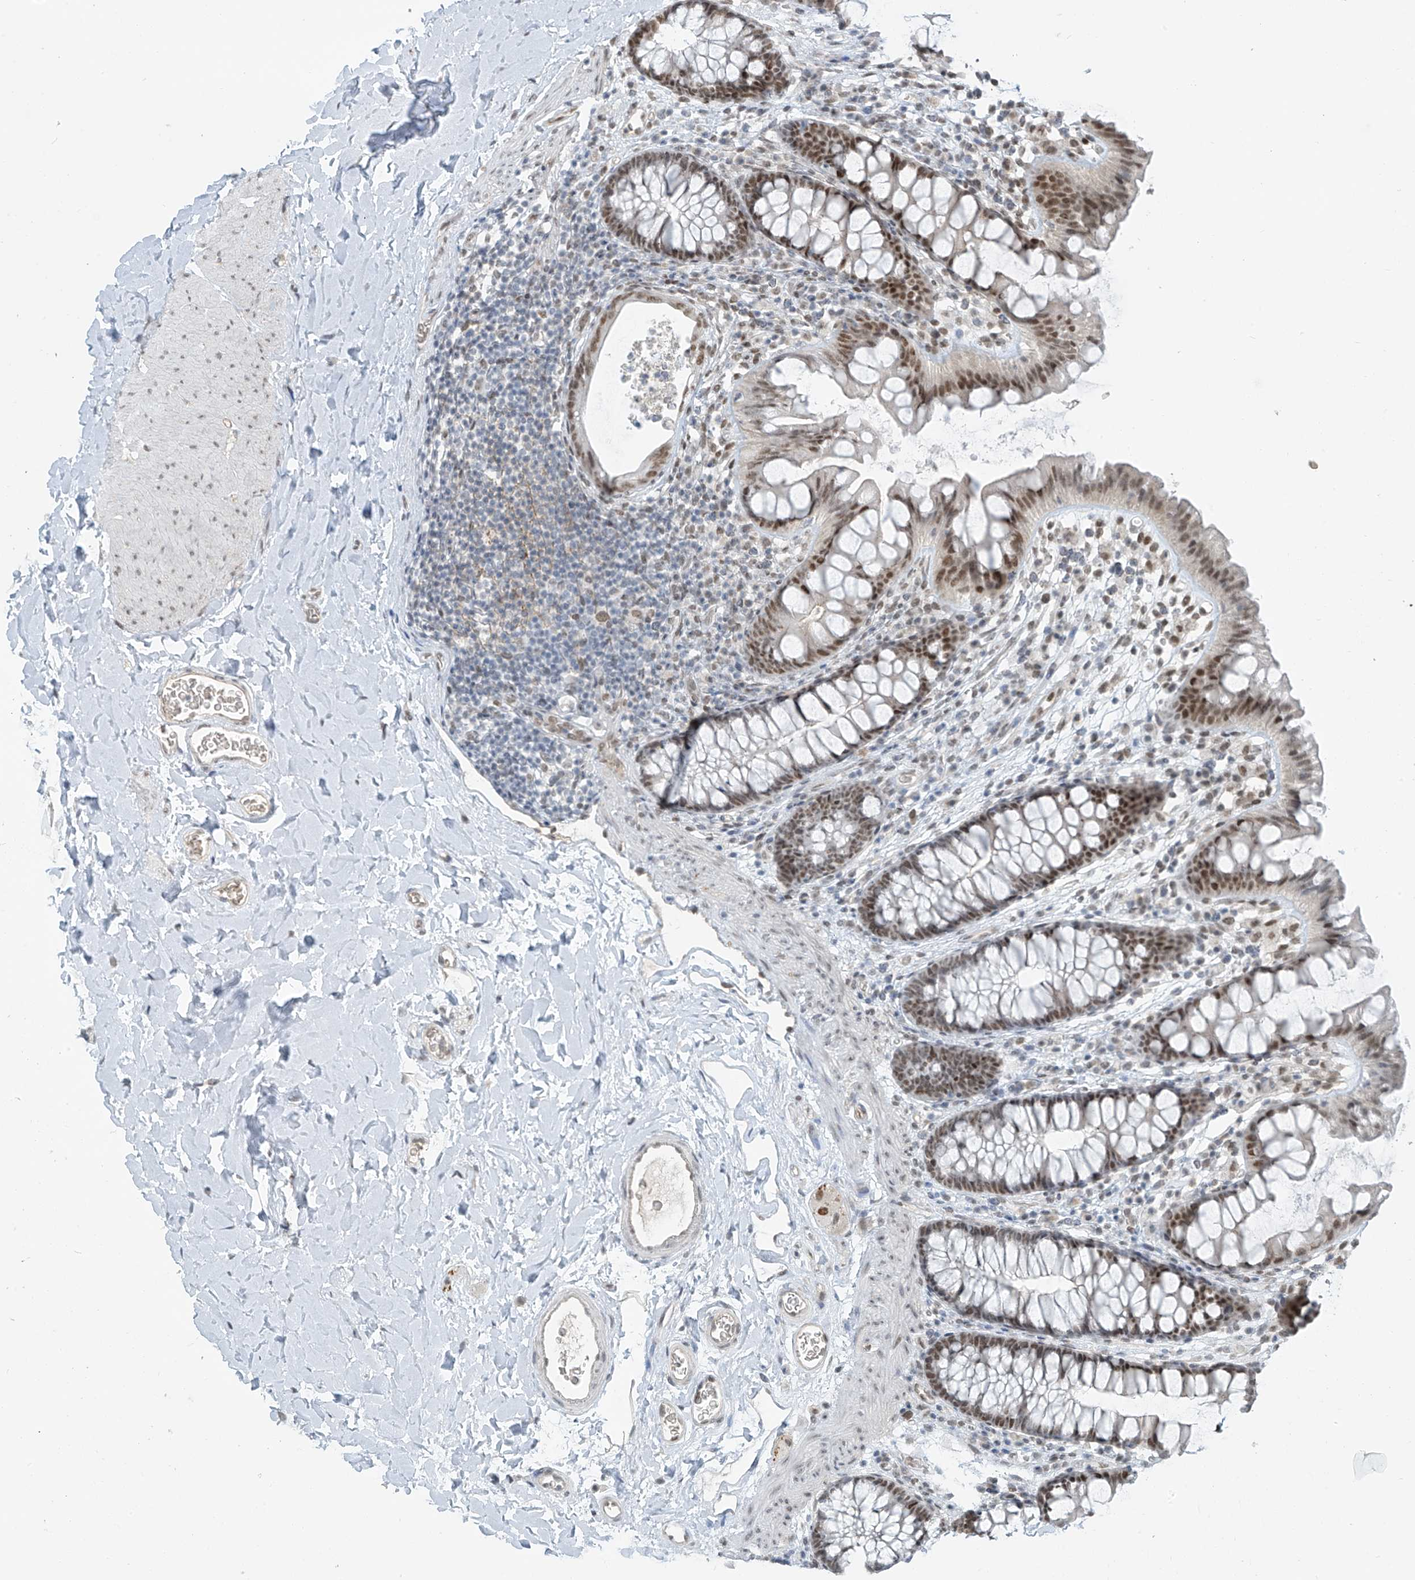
{"staining": {"intensity": "weak", "quantity": "25%-75%", "location": "cytoplasmic/membranous"}, "tissue": "colon", "cell_type": "Endothelial cells", "image_type": "normal", "snomed": [{"axis": "morphology", "description": "Normal tissue, NOS"}, {"axis": "topography", "description": "Colon"}], "caption": "Immunohistochemical staining of unremarkable colon reveals weak cytoplasmic/membranous protein expression in about 25%-75% of endothelial cells.", "gene": "MCM9", "patient": {"sex": "female", "age": 62}}